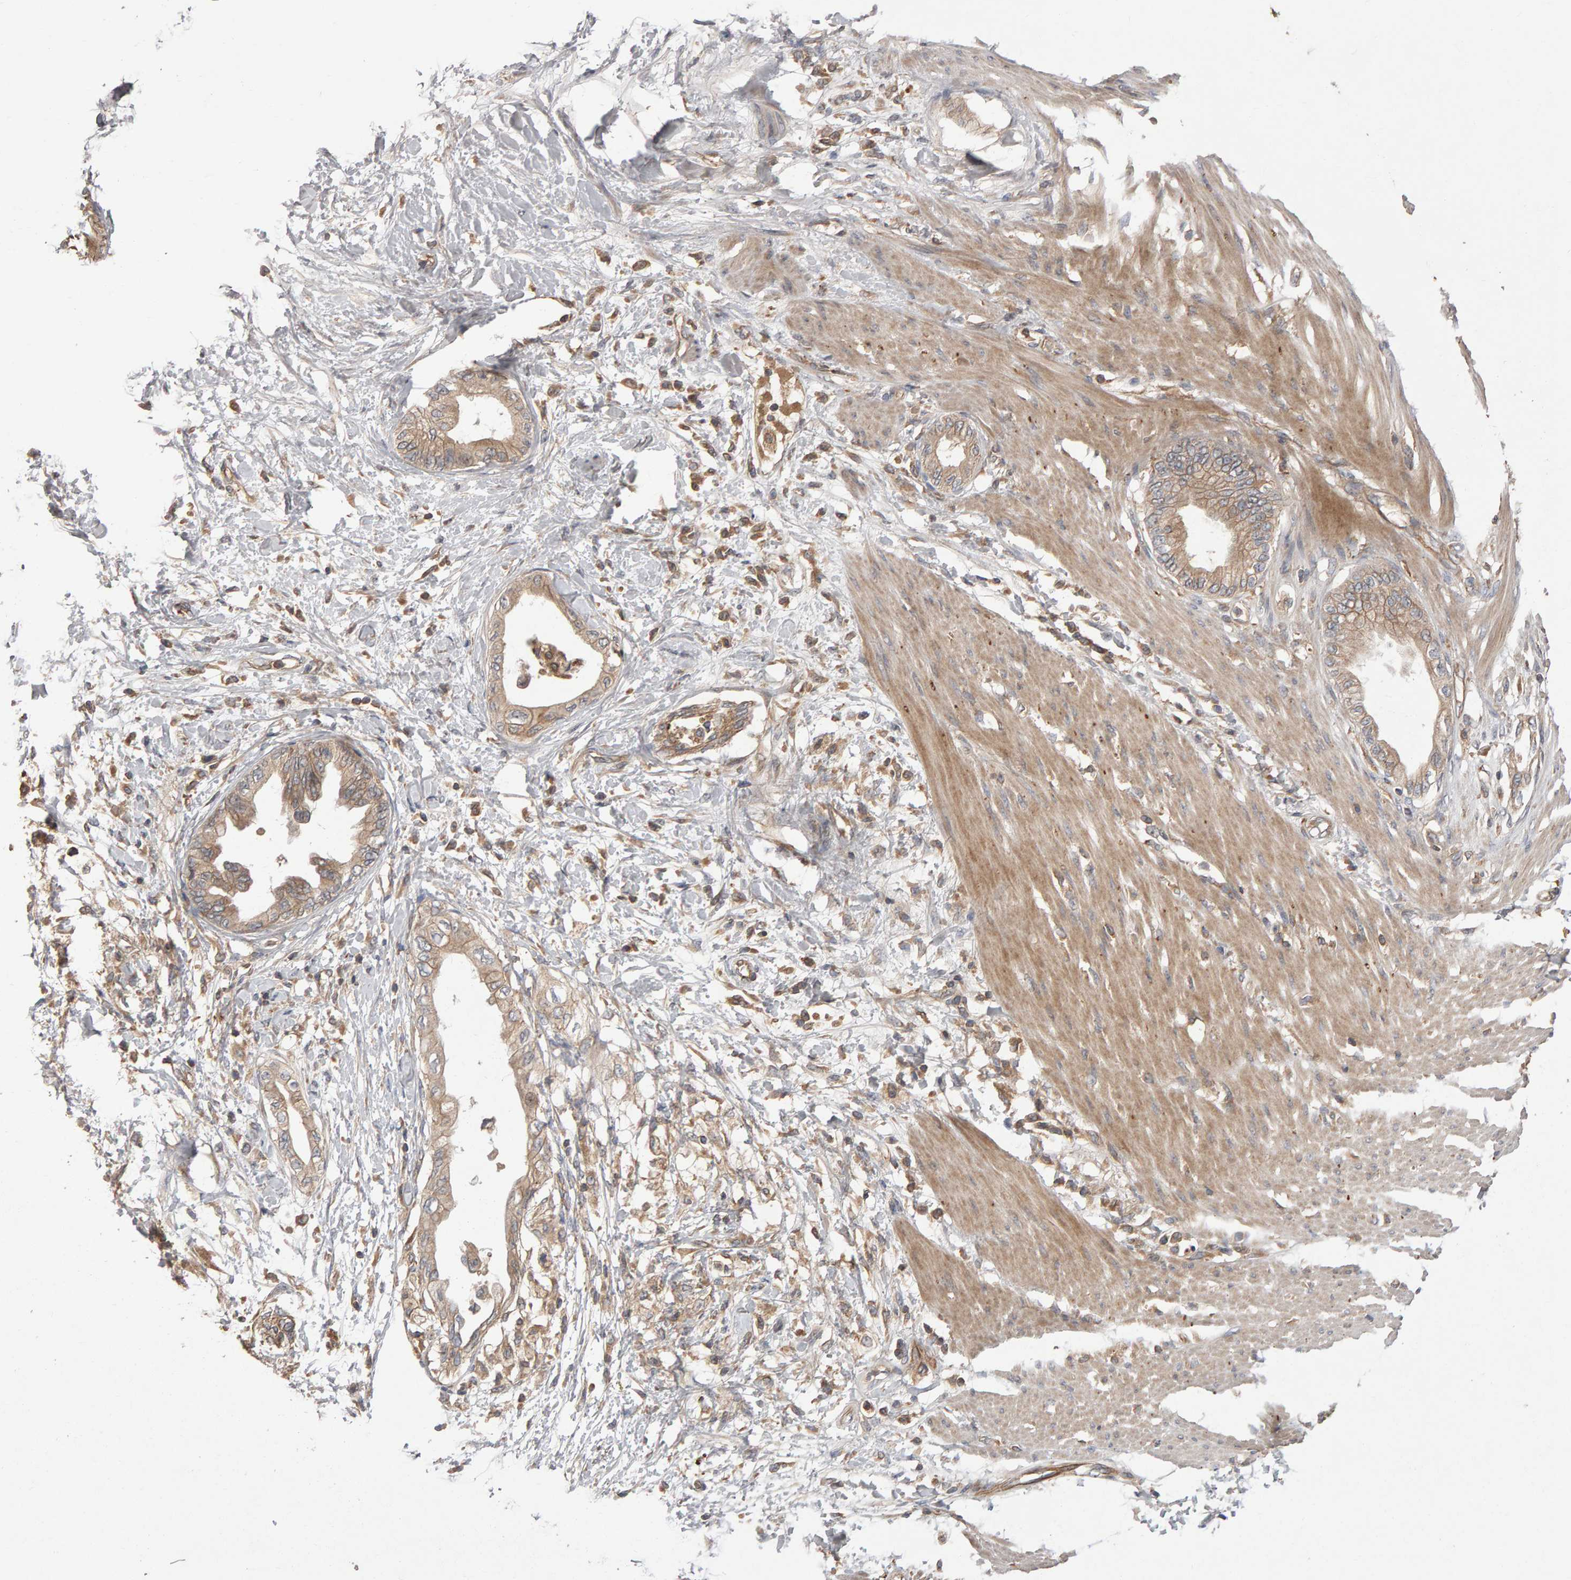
{"staining": {"intensity": "weak", "quantity": ">75%", "location": "cytoplasmic/membranous"}, "tissue": "pancreatic cancer", "cell_type": "Tumor cells", "image_type": "cancer", "snomed": [{"axis": "morphology", "description": "Normal tissue, NOS"}, {"axis": "morphology", "description": "Adenocarcinoma, NOS"}, {"axis": "topography", "description": "Pancreas"}, {"axis": "topography", "description": "Duodenum"}], "caption": "Protein staining of pancreatic cancer tissue exhibits weak cytoplasmic/membranous positivity in approximately >75% of tumor cells.", "gene": "PGS1", "patient": {"sex": "female", "age": 60}}